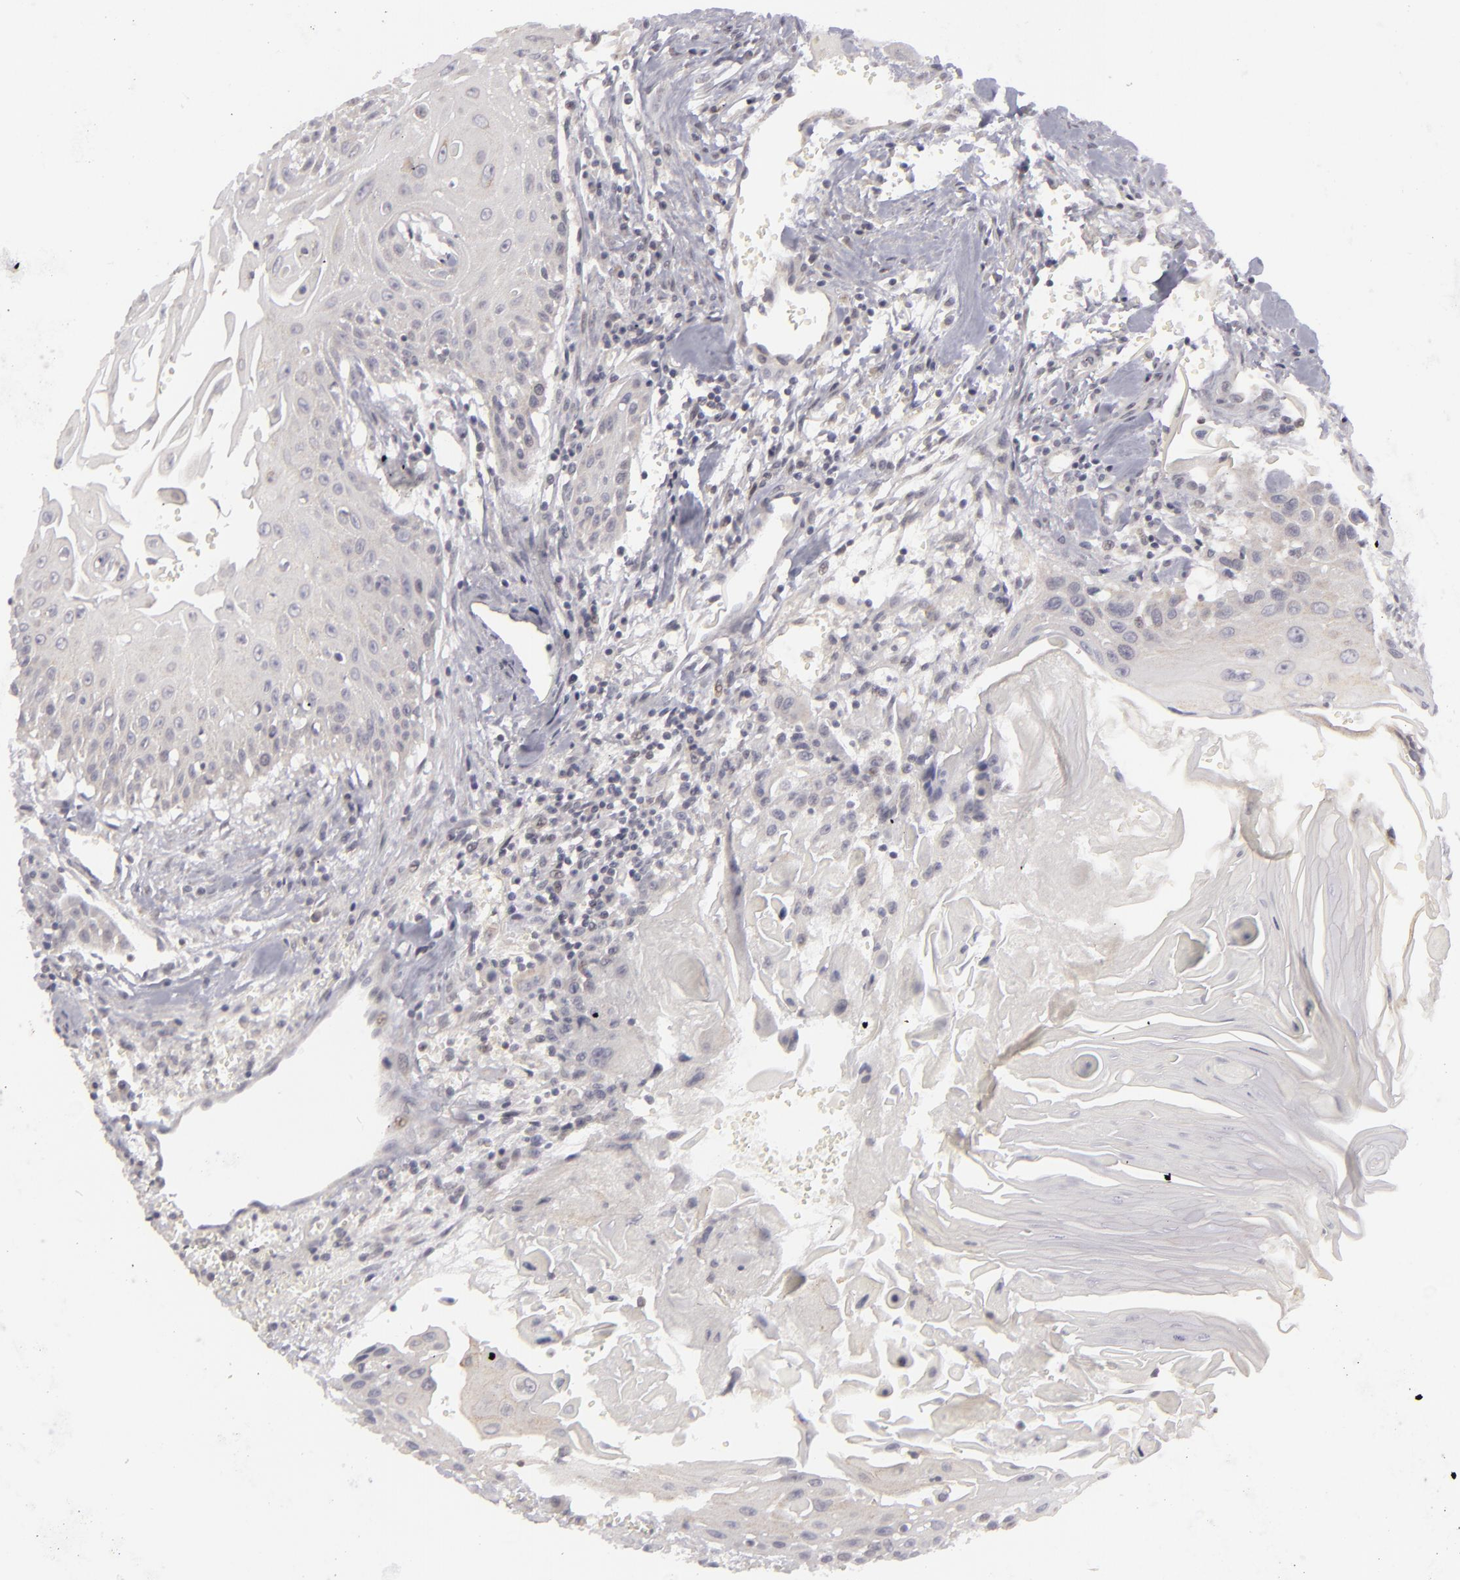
{"staining": {"intensity": "negative", "quantity": "none", "location": "none"}, "tissue": "head and neck cancer", "cell_type": "Tumor cells", "image_type": "cancer", "snomed": [{"axis": "morphology", "description": "Squamous cell carcinoma, NOS"}, {"axis": "morphology", "description": "Squamous cell carcinoma, metastatic, NOS"}, {"axis": "topography", "description": "Lymph node"}, {"axis": "topography", "description": "Salivary gland"}, {"axis": "topography", "description": "Head-Neck"}], "caption": "Tumor cells are negative for protein expression in human metastatic squamous cell carcinoma (head and neck).", "gene": "SIX1", "patient": {"sex": "female", "age": 74}}